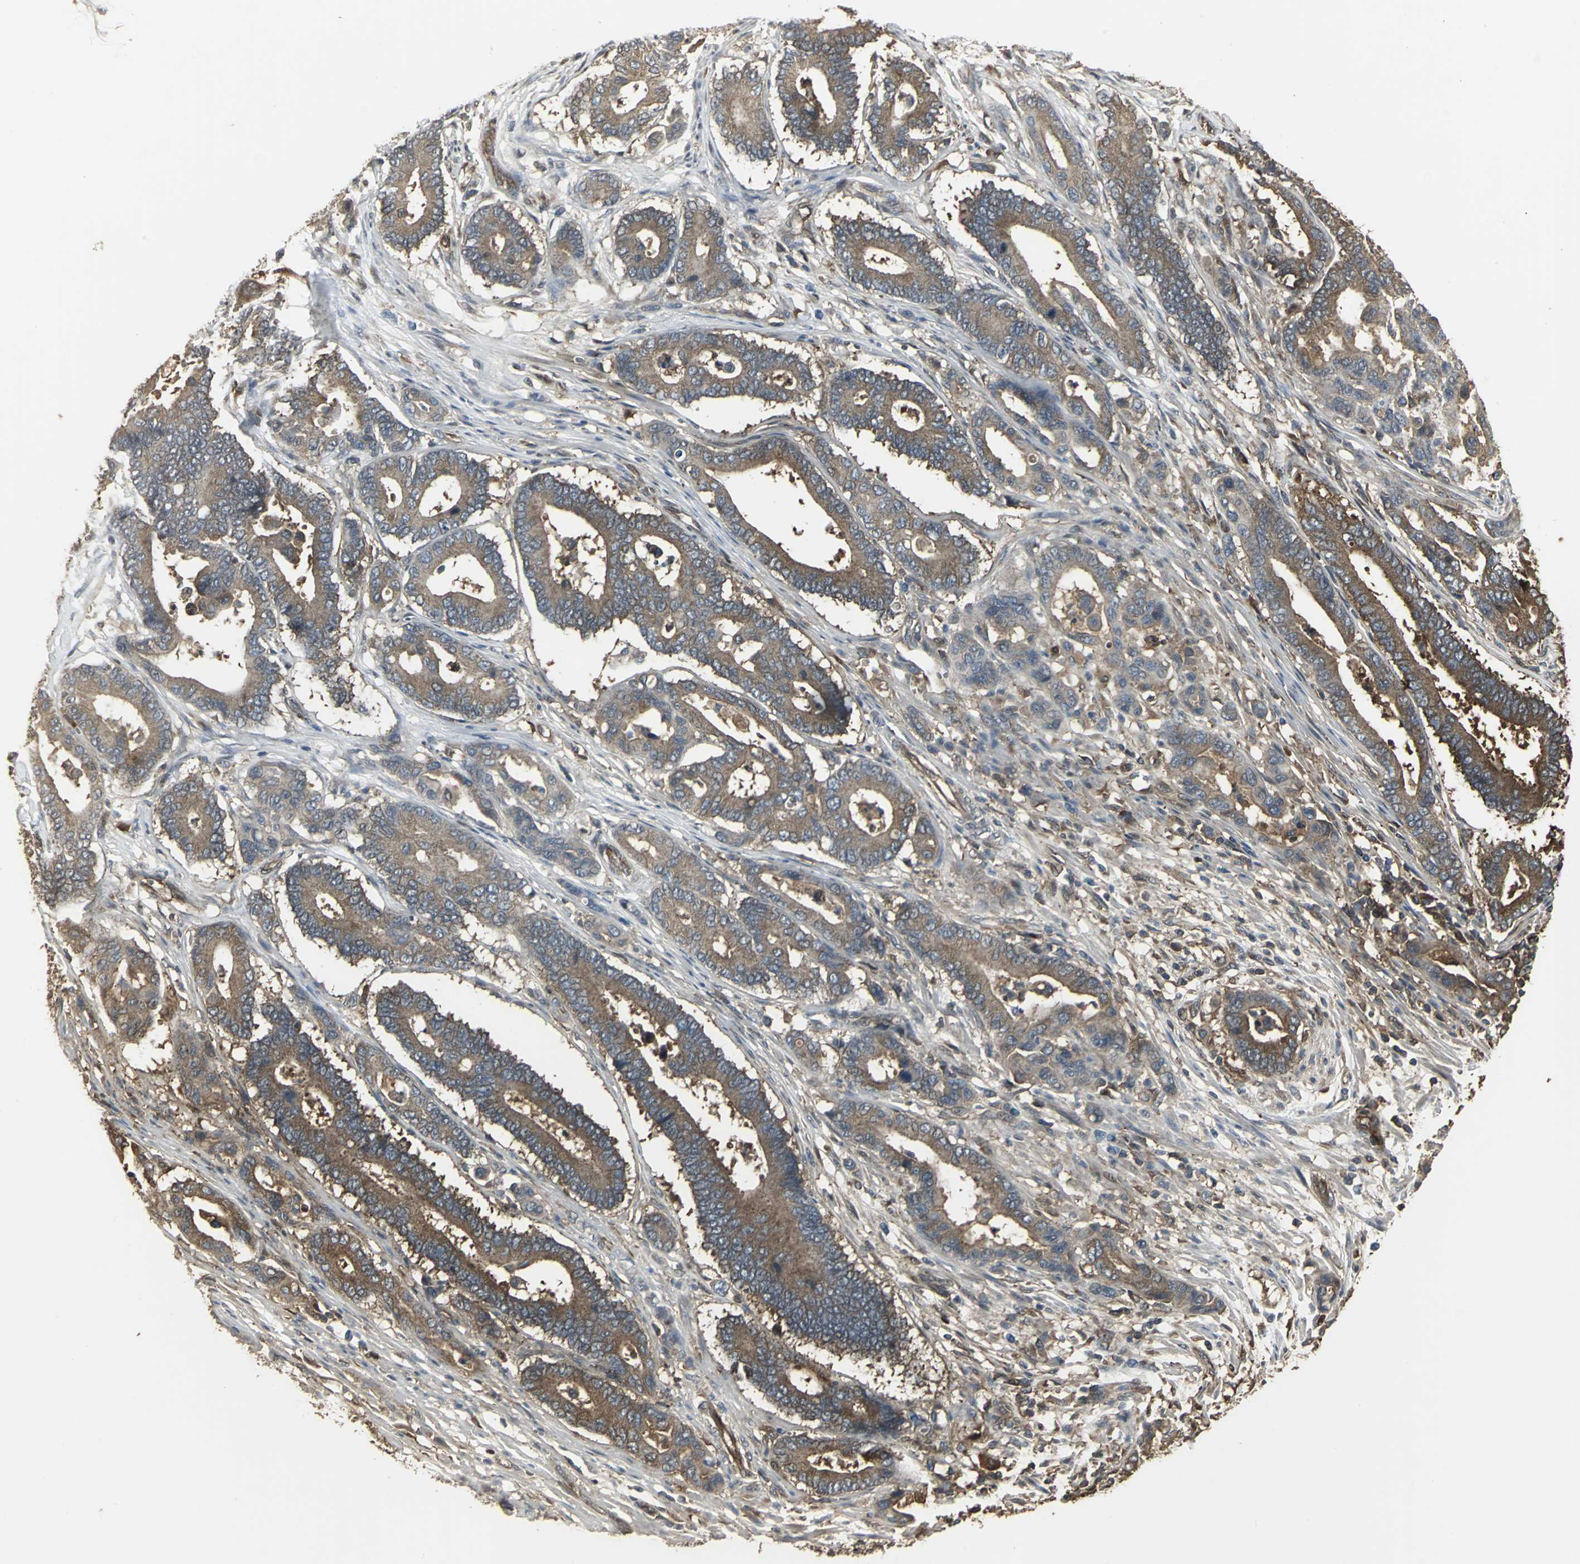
{"staining": {"intensity": "moderate", "quantity": ">75%", "location": "cytoplasmic/membranous"}, "tissue": "colorectal cancer", "cell_type": "Tumor cells", "image_type": "cancer", "snomed": [{"axis": "morphology", "description": "Normal tissue, NOS"}, {"axis": "morphology", "description": "Adenocarcinoma, NOS"}, {"axis": "topography", "description": "Colon"}], "caption": "Immunohistochemical staining of human colorectal cancer reveals medium levels of moderate cytoplasmic/membranous protein positivity in about >75% of tumor cells.", "gene": "PRXL2B", "patient": {"sex": "male", "age": 82}}